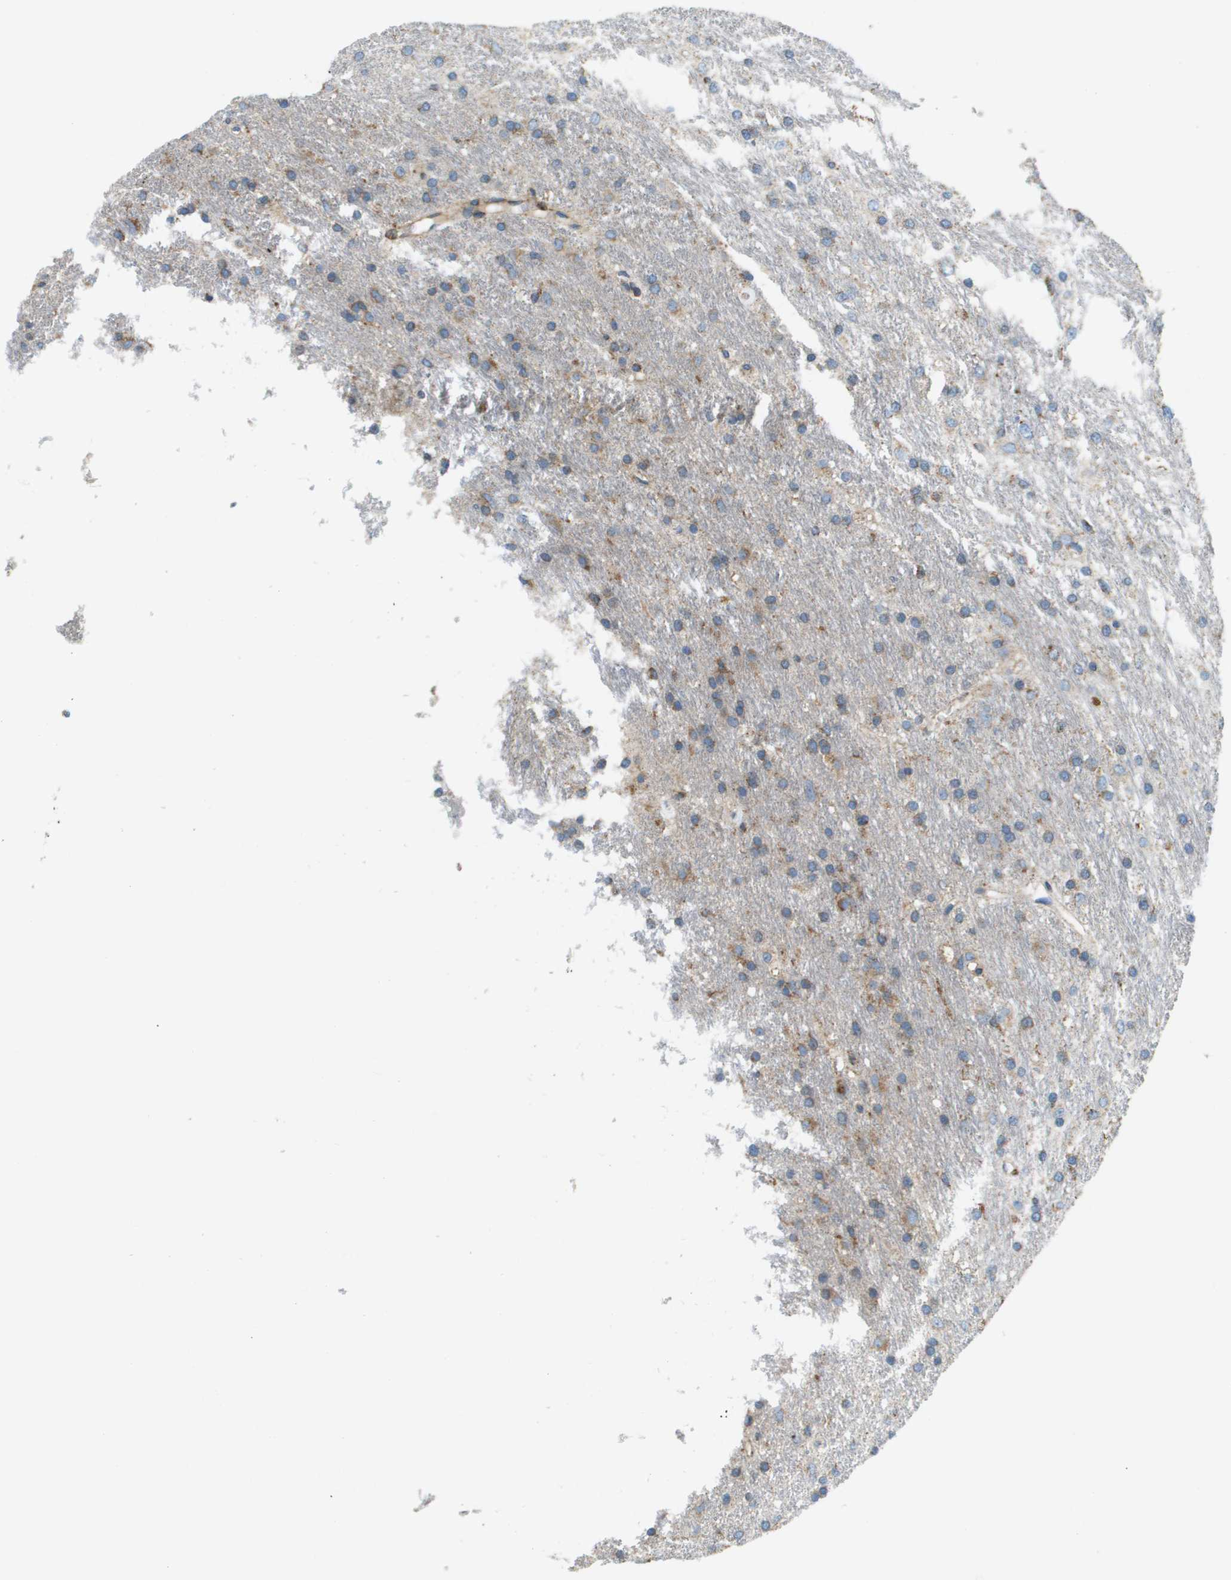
{"staining": {"intensity": "moderate", "quantity": "25%-75%", "location": "cytoplasmic/membranous"}, "tissue": "glioma", "cell_type": "Tumor cells", "image_type": "cancer", "snomed": [{"axis": "morphology", "description": "Glioma, malignant, Low grade"}, {"axis": "topography", "description": "Brain"}], "caption": "A brown stain labels moderate cytoplasmic/membranous expression of a protein in human glioma tumor cells.", "gene": "TAOK3", "patient": {"sex": "male", "age": 77}}